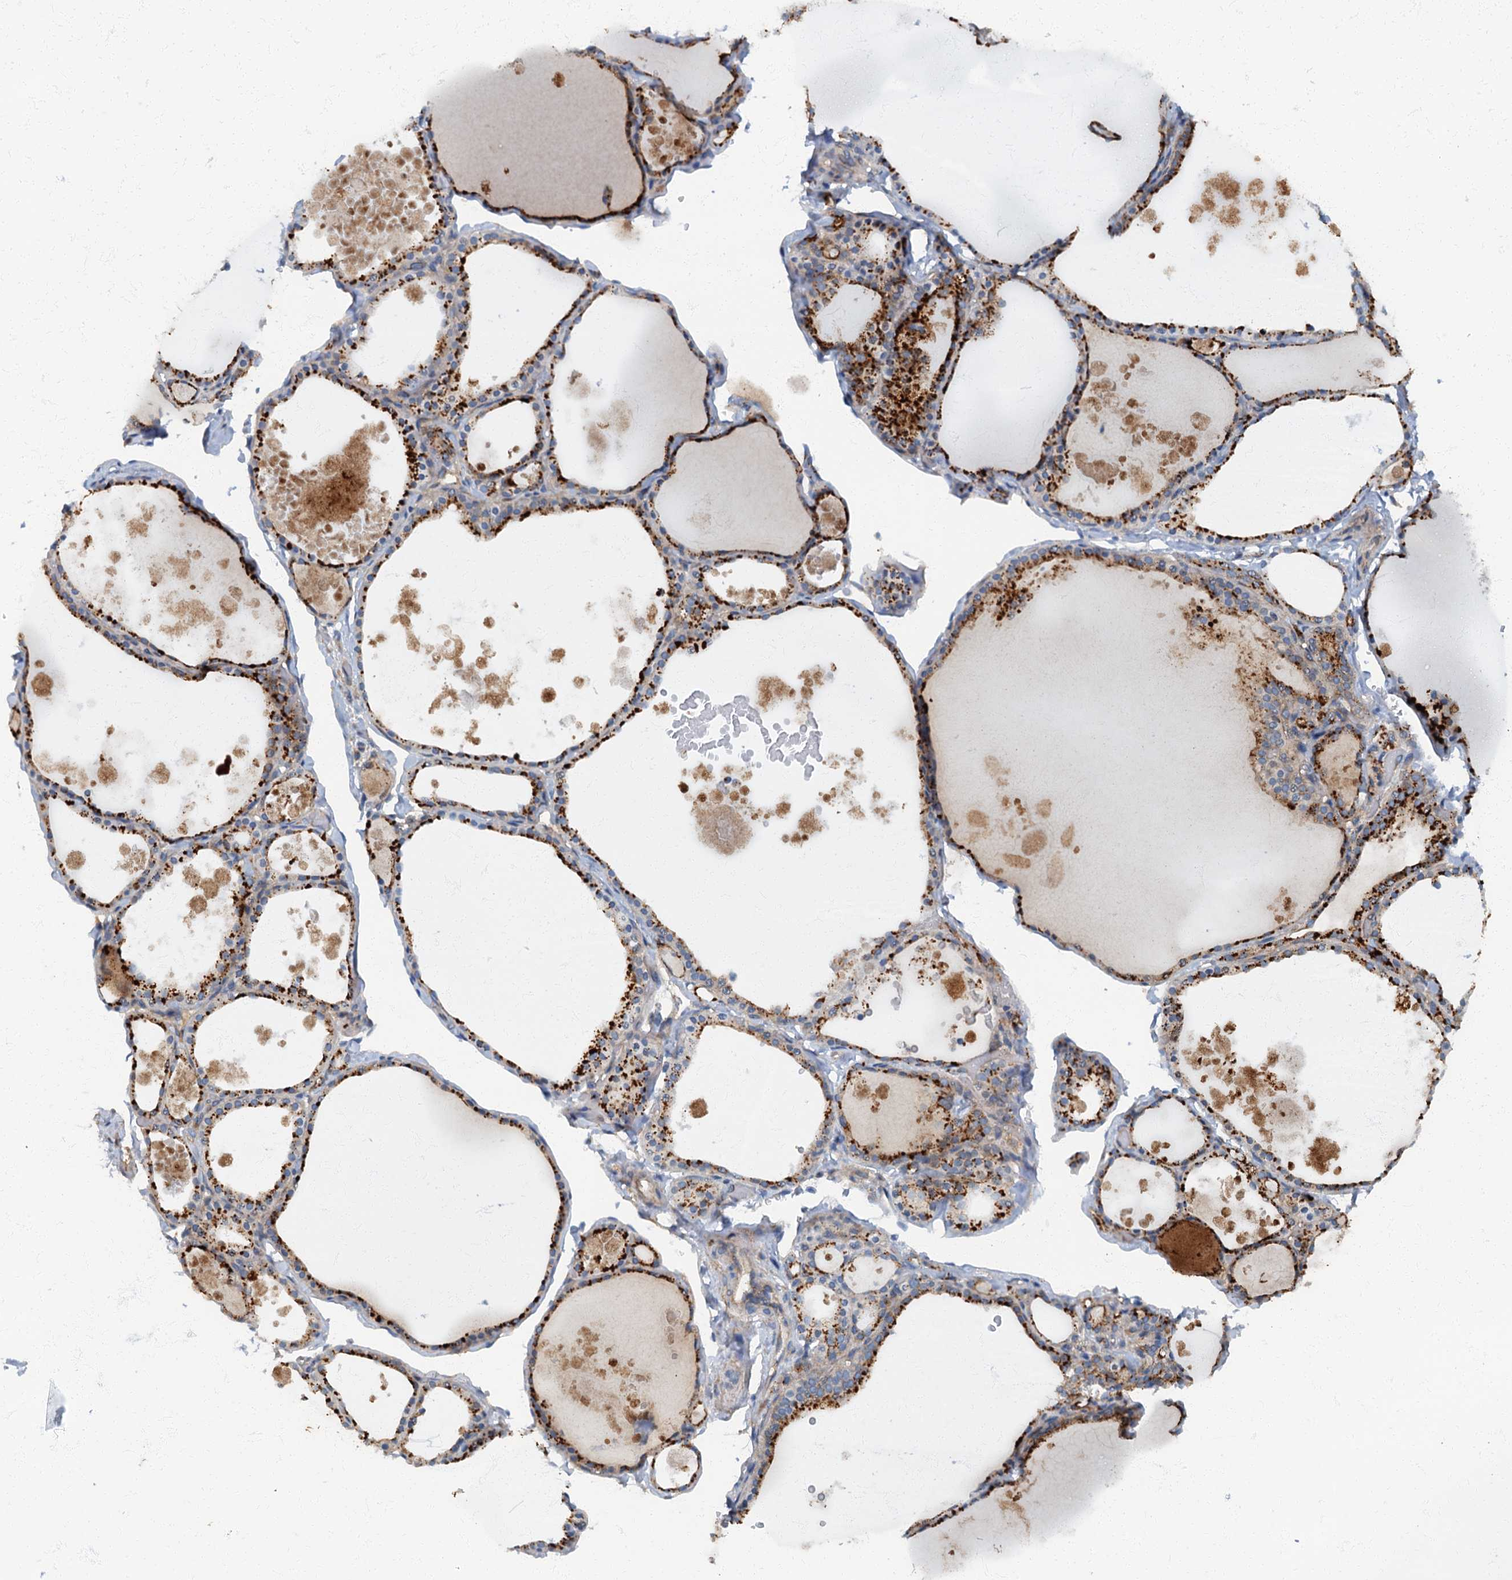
{"staining": {"intensity": "strong", "quantity": ">75%", "location": "cytoplasmic/membranous"}, "tissue": "thyroid gland", "cell_type": "Glandular cells", "image_type": "normal", "snomed": [{"axis": "morphology", "description": "Normal tissue, NOS"}, {"axis": "topography", "description": "Thyroid gland"}], "caption": "DAB (3,3'-diaminobenzidine) immunohistochemical staining of unremarkable human thyroid gland displays strong cytoplasmic/membranous protein positivity in approximately >75% of glandular cells.", "gene": "ARL11", "patient": {"sex": "male", "age": 56}}